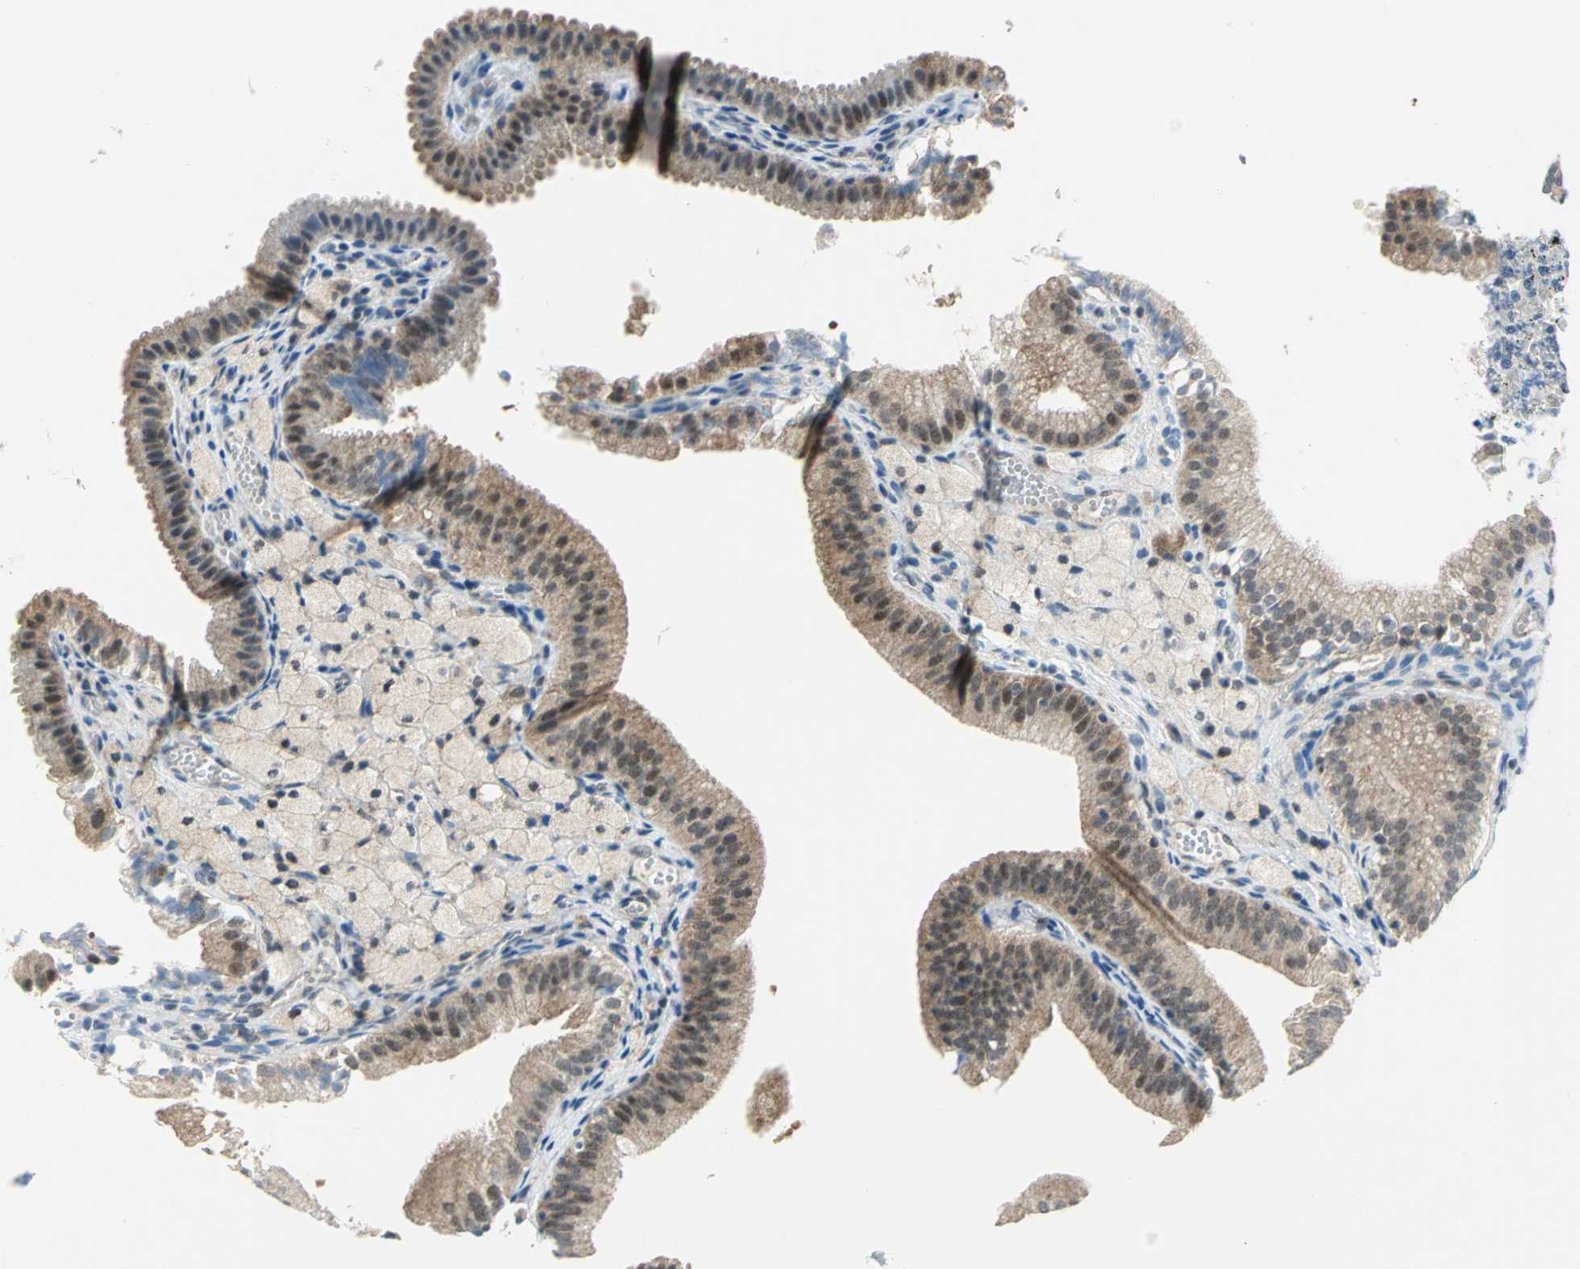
{"staining": {"intensity": "moderate", "quantity": "<25%", "location": "nuclear"}, "tissue": "gallbladder", "cell_type": "Glandular cells", "image_type": "normal", "snomed": [{"axis": "morphology", "description": "Normal tissue, NOS"}, {"axis": "topography", "description": "Gallbladder"}], "caption": "Moderate nuclear protein positivity is identified in about <25% of glandular cells in gallbladder. (Brightfield microscopy of DAB IHC at high magnification).", "gene": "PIN1", "patient": {"sex": "female", "age": 24}}